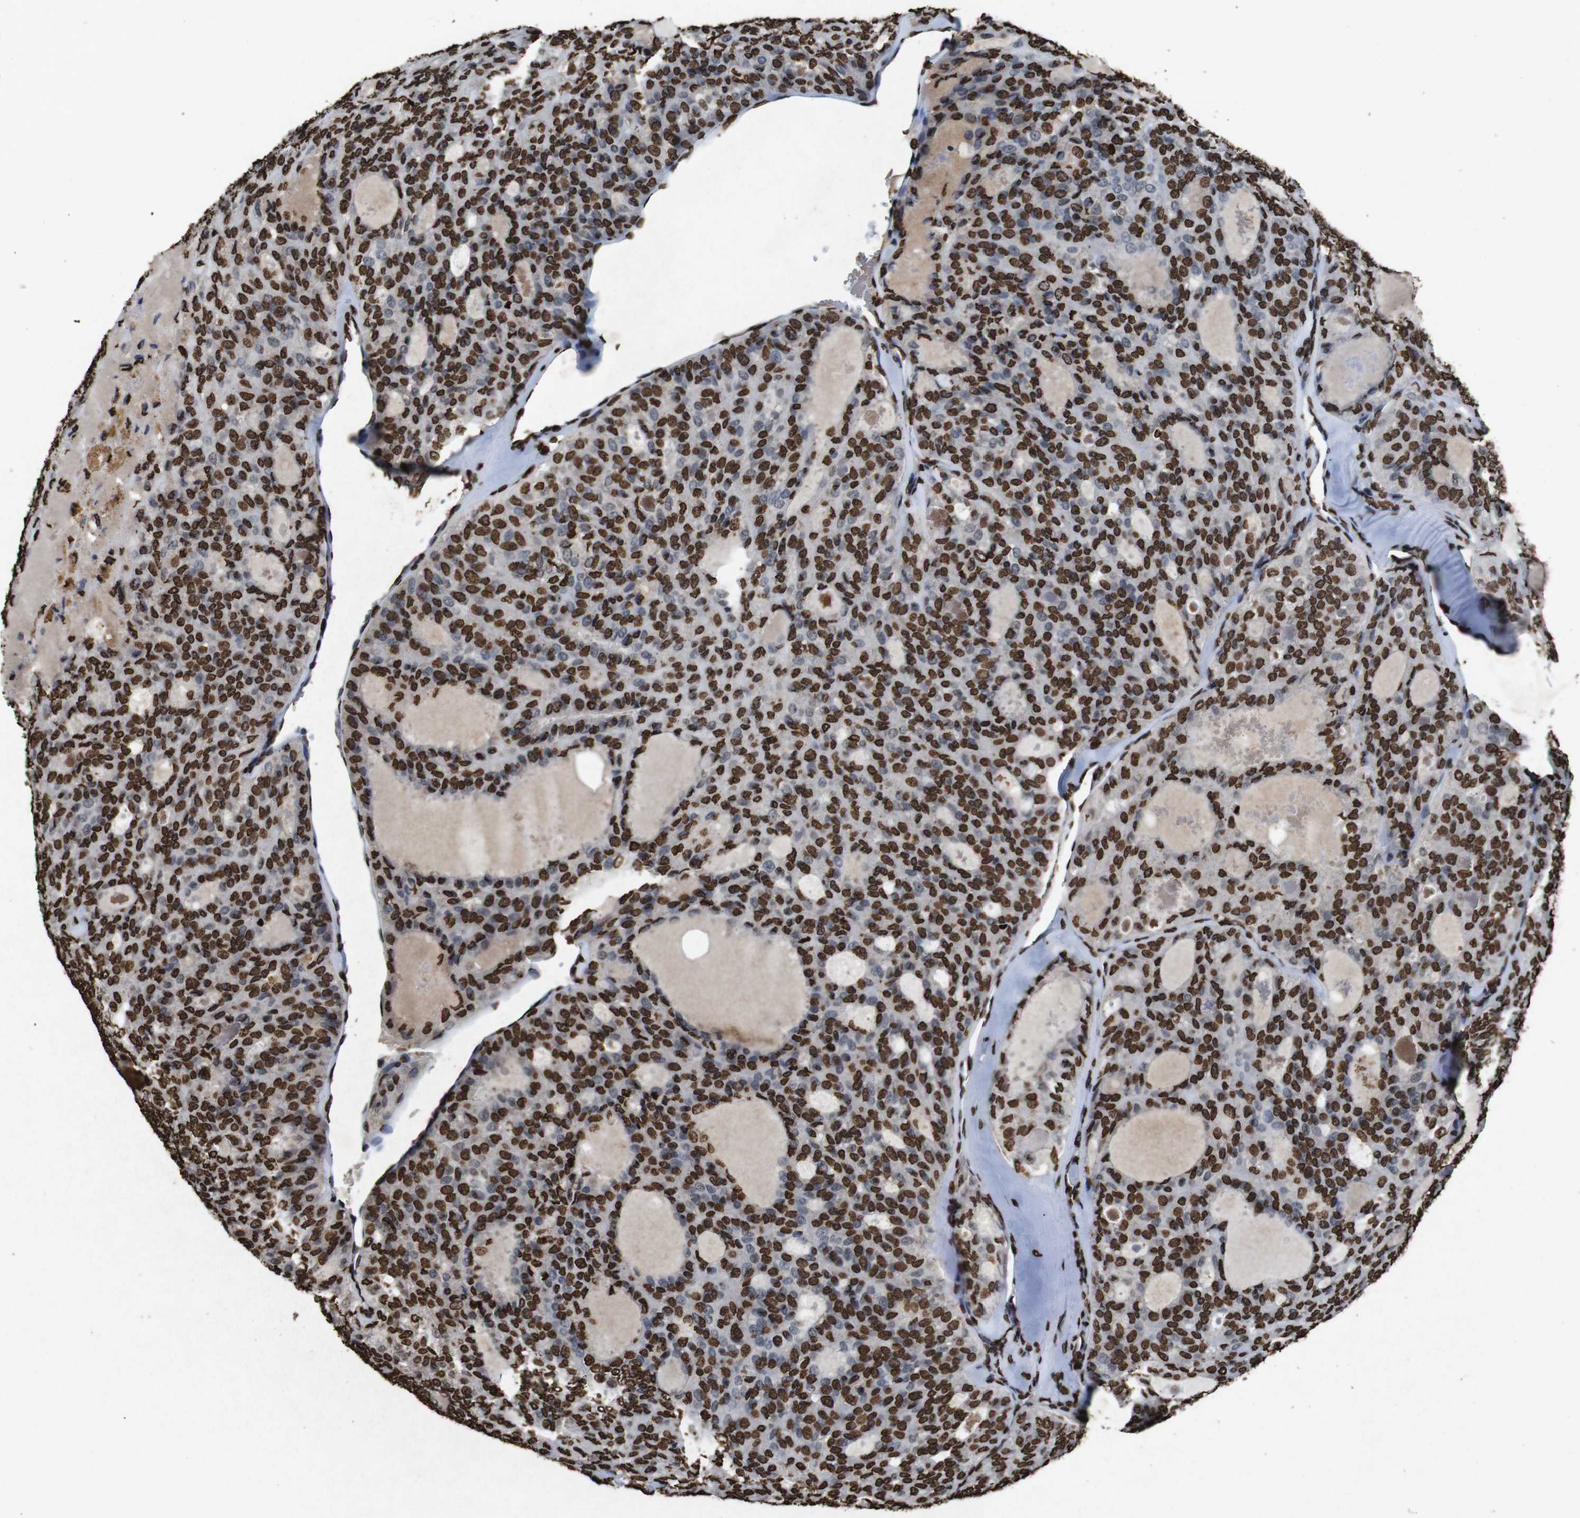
{"staining": {"intensity": "strong", "quantity": ">75%", "location": "nuclear"}, "tissue": "thyroid cancer", "cell_type": "Tumor cells", "image_type": "cancer", "snomed": [{"axis": "morphology", "description": "Follicular adenoma carcinoma, NOS"}, {"axis": "topography", "description": "Thyroid gland"}], "caption": "The histopathology image reveals staining of thyroid follicular adenoma carcinoma, revealing strong nuclear protein expression (brown color) within tumor cells. The staining is performed using DAB brown chromogen to label protein expression. The nuclei are counter-stained blue using hematoxylin.", "gene": "MDM2", "patient": {"sex": "male", "age": 75}}